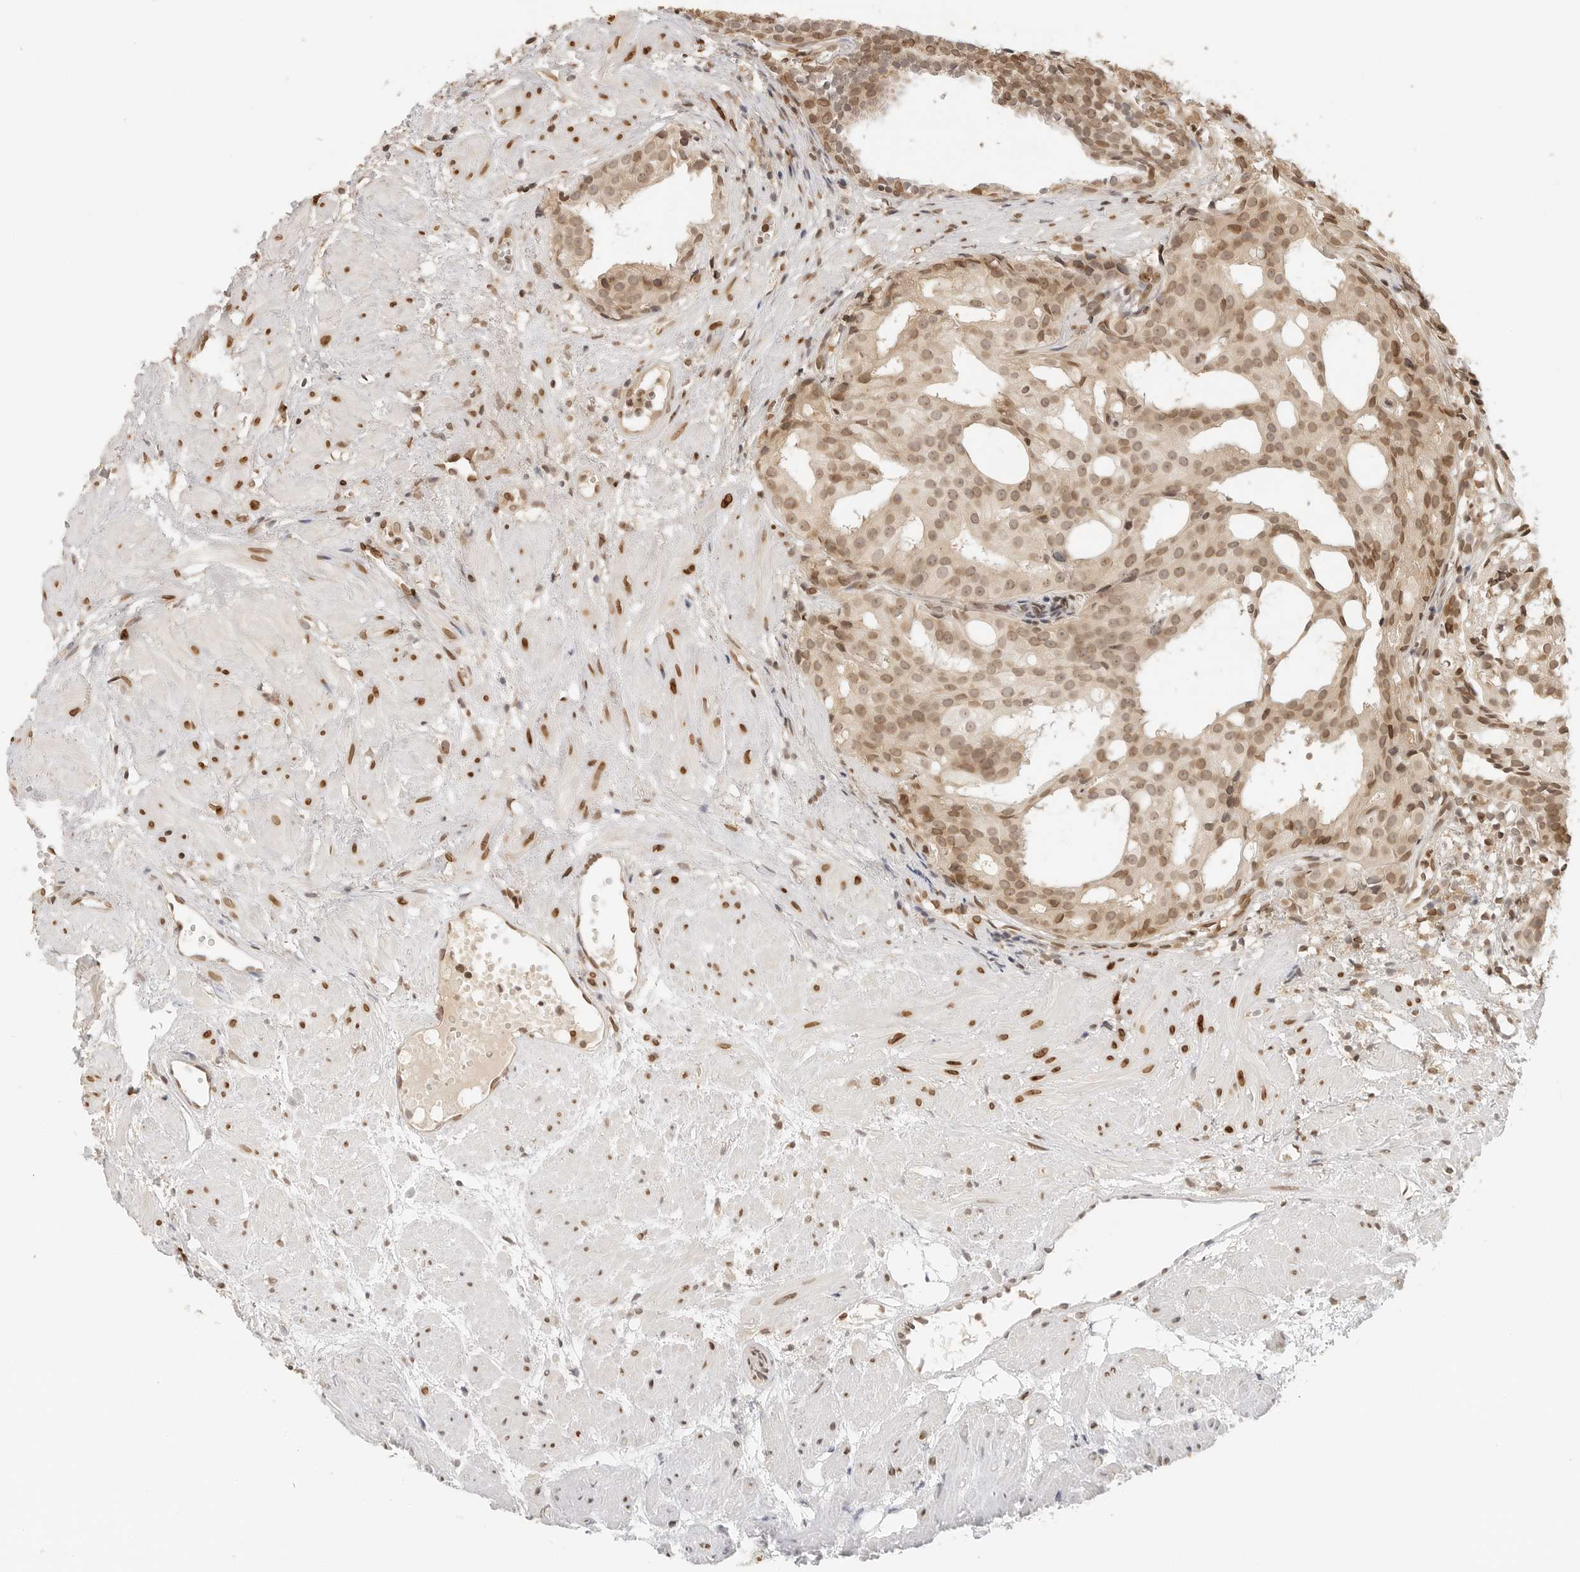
{"staining": {"intensity": "moderate", "quantity": ">75%", "location": "cytoplasmic/membranous,nuclear"}, "tissue": "prostate cancer", "cell_type": "Tumor cells", "image_type": "cancer", "snomed": [{"axis": "morphology", "description": "Adenocarcinoma, Low grade"}, {"axis": "topography", "description": "Prostate"}], "caption": "There is medium levels of moderate cytoplasmic/membranous and nuclear positivity in tumor cells of prostate adenocarcinoma (low-grade), as demonstrated by immunohistochemical staining (brown color).", "gene": "POLH", "patient": {"sex": "male", "age": 88}}